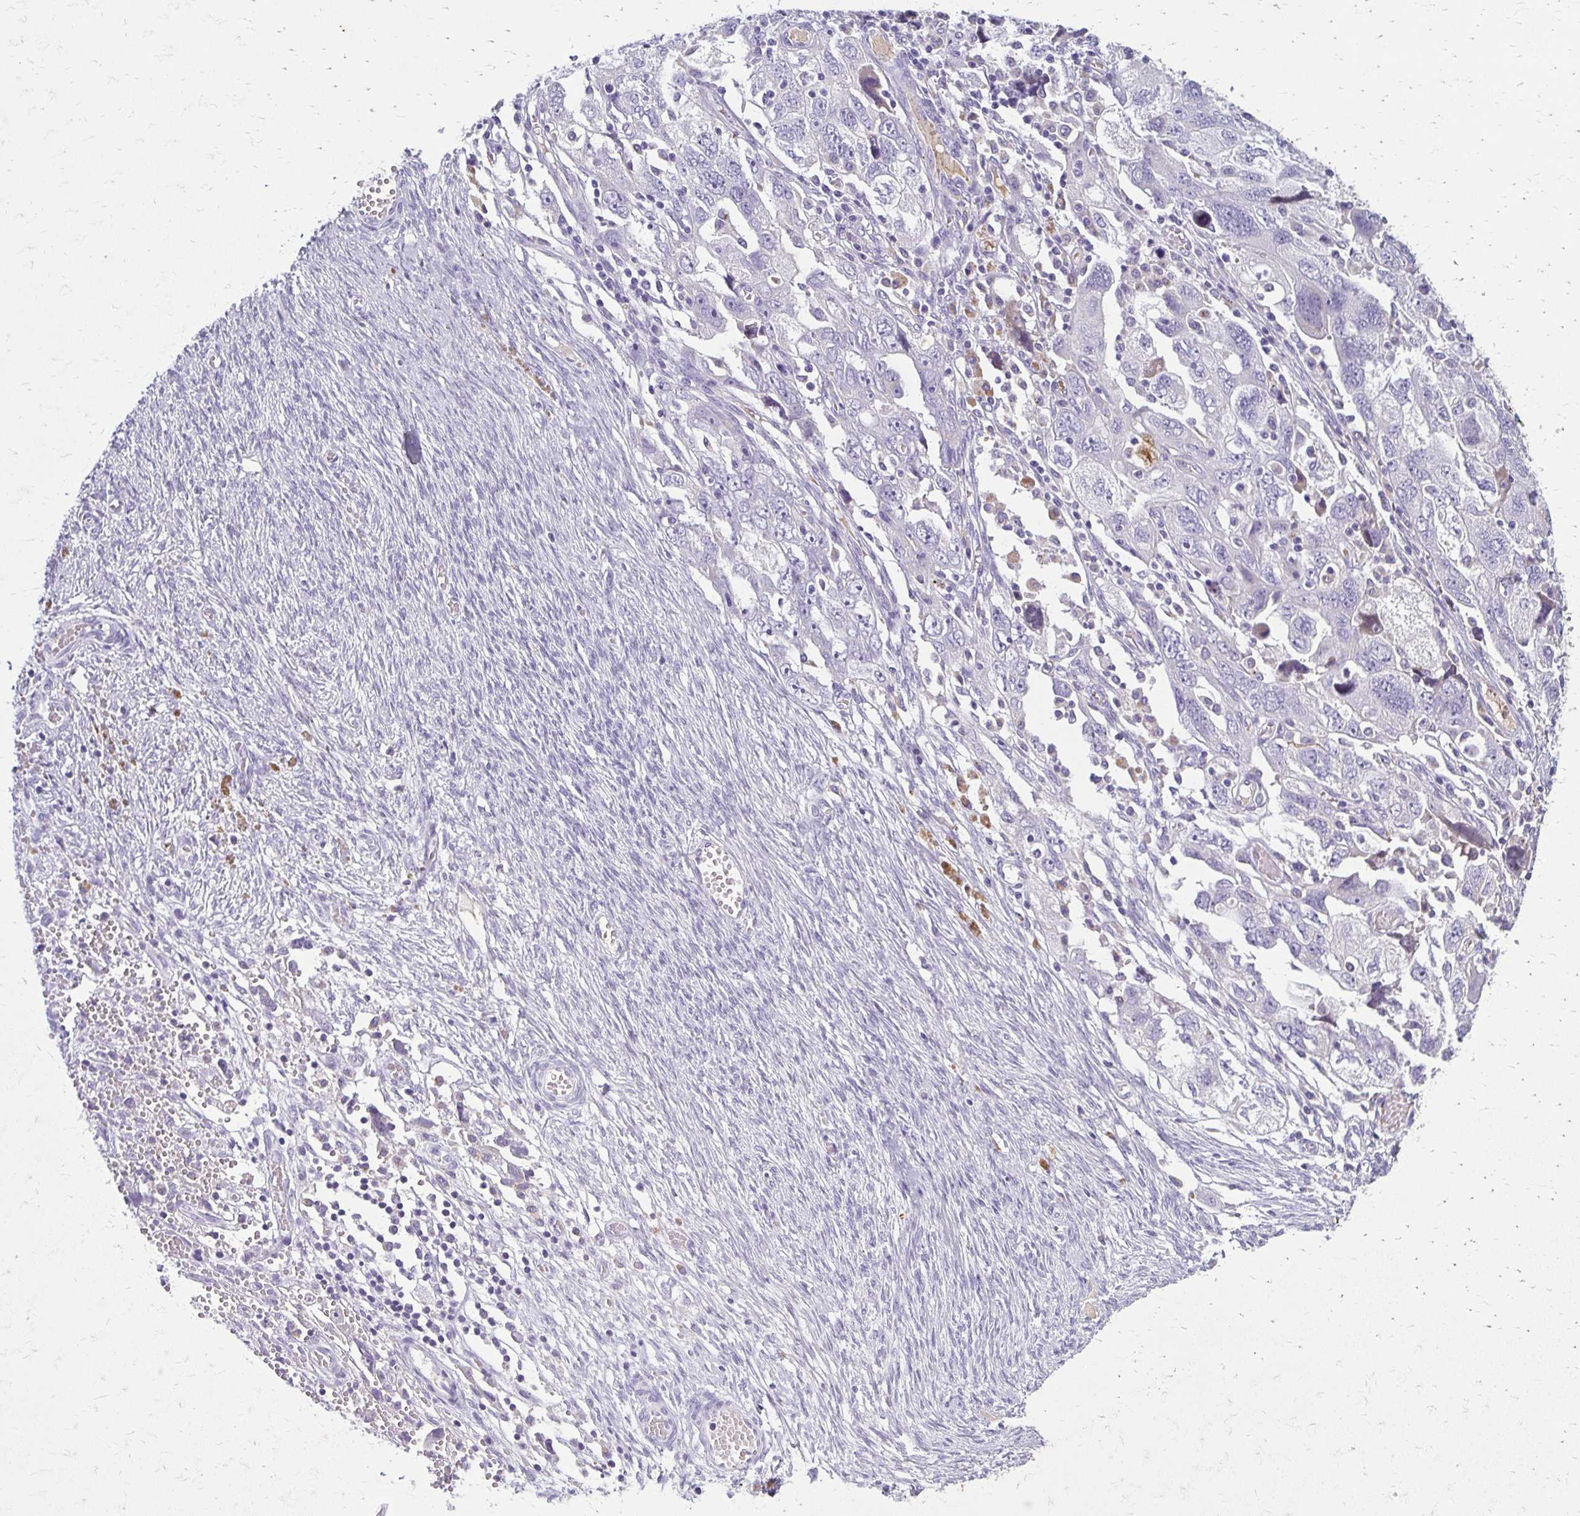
{"staining": {"intensity": "negative", "quantity": "none", "location": "none"}, "tissue": "ovarian cancer", "cell_type": "Tumor cells", "image_type": "cancer", "snomed": [{"axis": "morphology", "description": "Carcinoma, NOS"}, {"axis": "morphology", "description": "Cystadenocarcinoma, serous, NOS"}, {"axis": "topography", "description": "Ovary"}], "caption": "Serous cystadenocarcinoma (ovarian) was stained to show a protein in brown. There is no significant staining in tumor cells. (DAB IHC visualized using brightfield microscopy, high magnification).", "gene": "BBS12", "patient": {"sex": "female", "age": 69}}